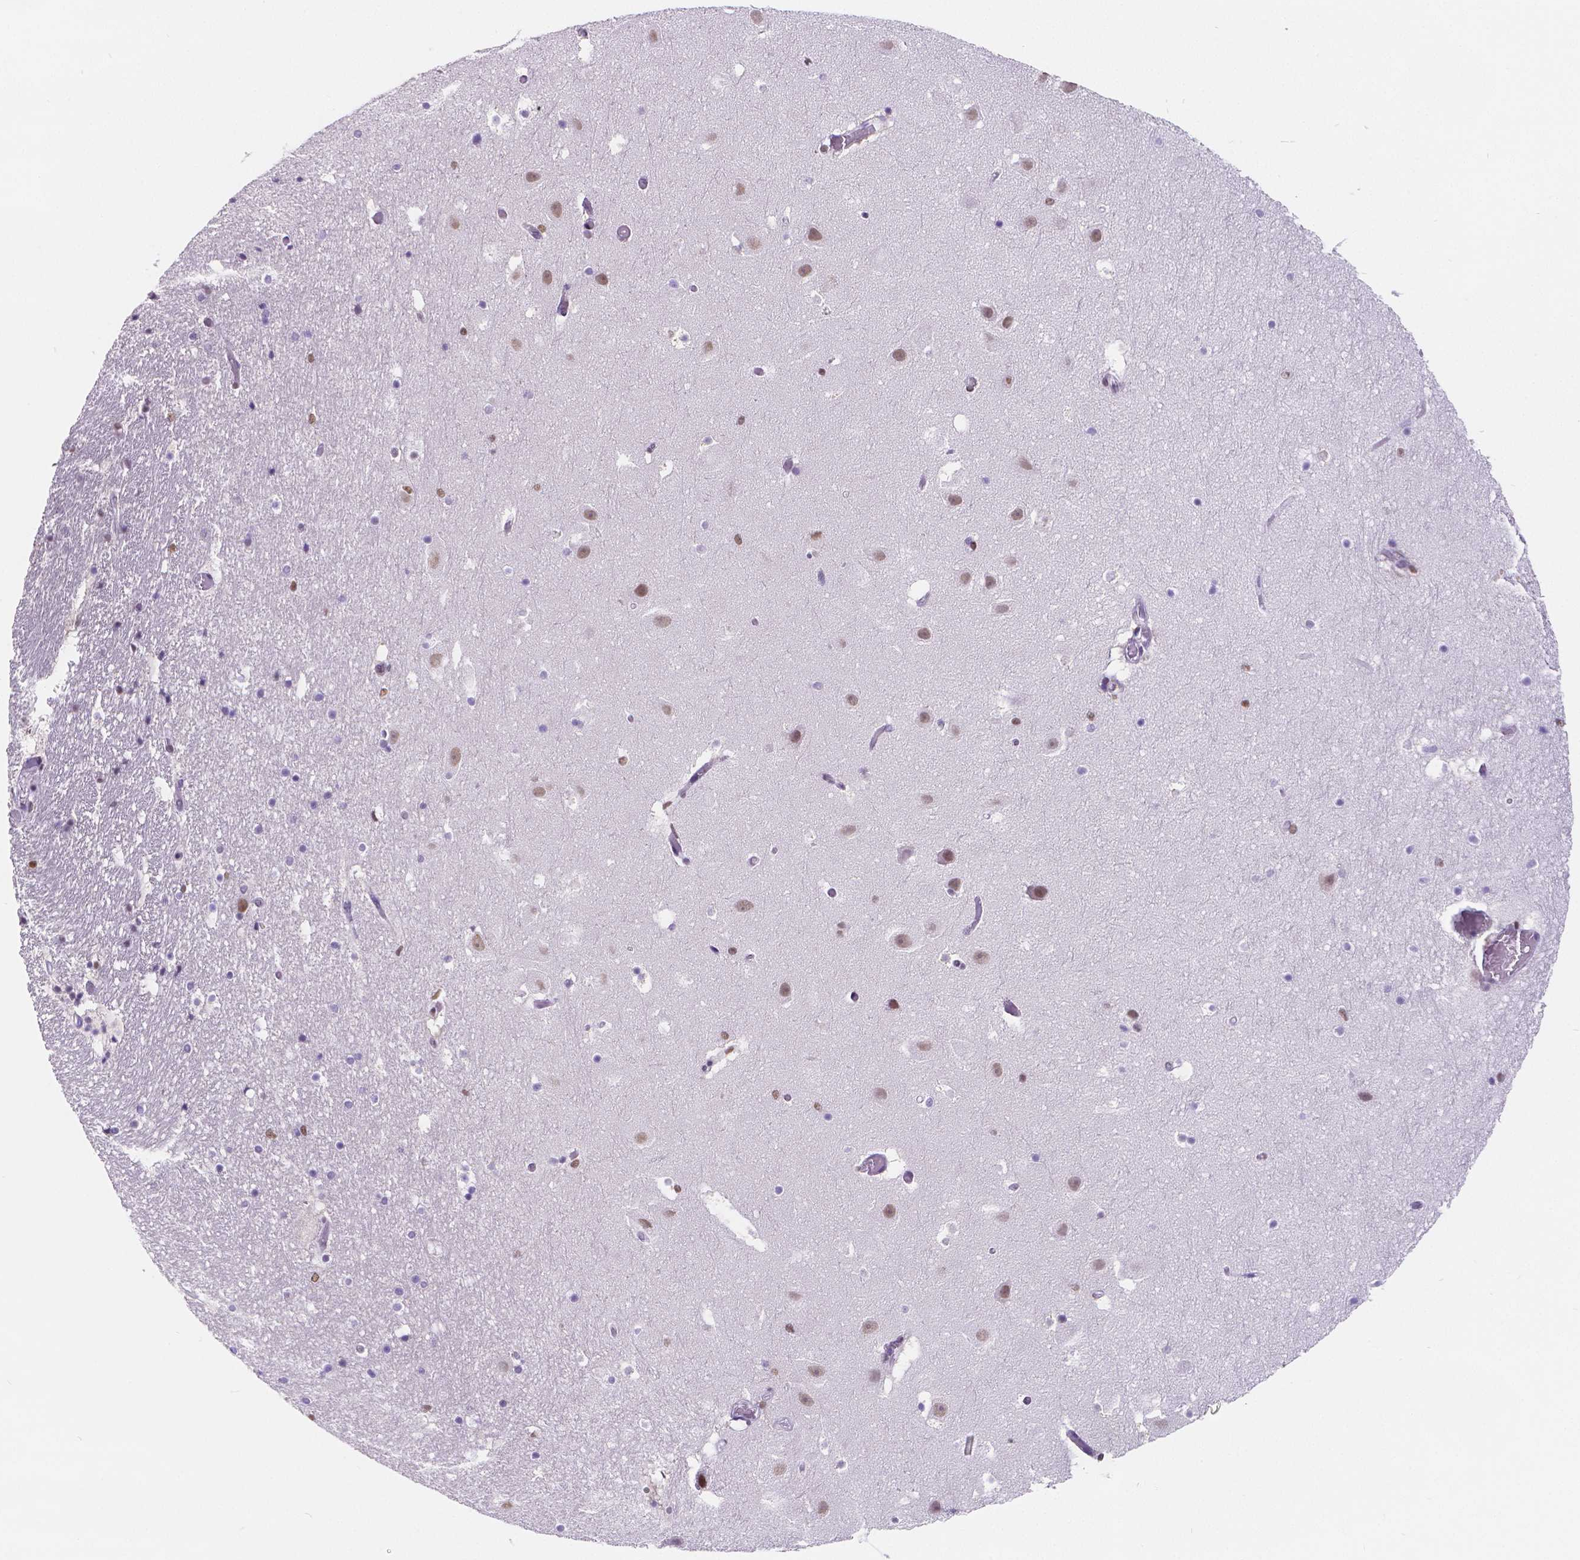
{"staining": {"intensity": "negative", "quantity": "none", "location": "none"}, "tissue": "hippocampus", "cell_type": "Glial cells", "image_type": "normal", "snomed": [{"axis": "morphology", "description": "Normal tissue, NOS"}, {"axis": "topography", "description": "Hippocampus"}], "caption": "Histopathology image shows no significant protein staining in glial cells of normal hippocampus. (DAB (3,3'-diaminobenzidine) immunohistochemistry (IHC) with hematoxylin counter stain).", "gene": "MEF2C", "patient": {"sex": "male", "age": 26}}